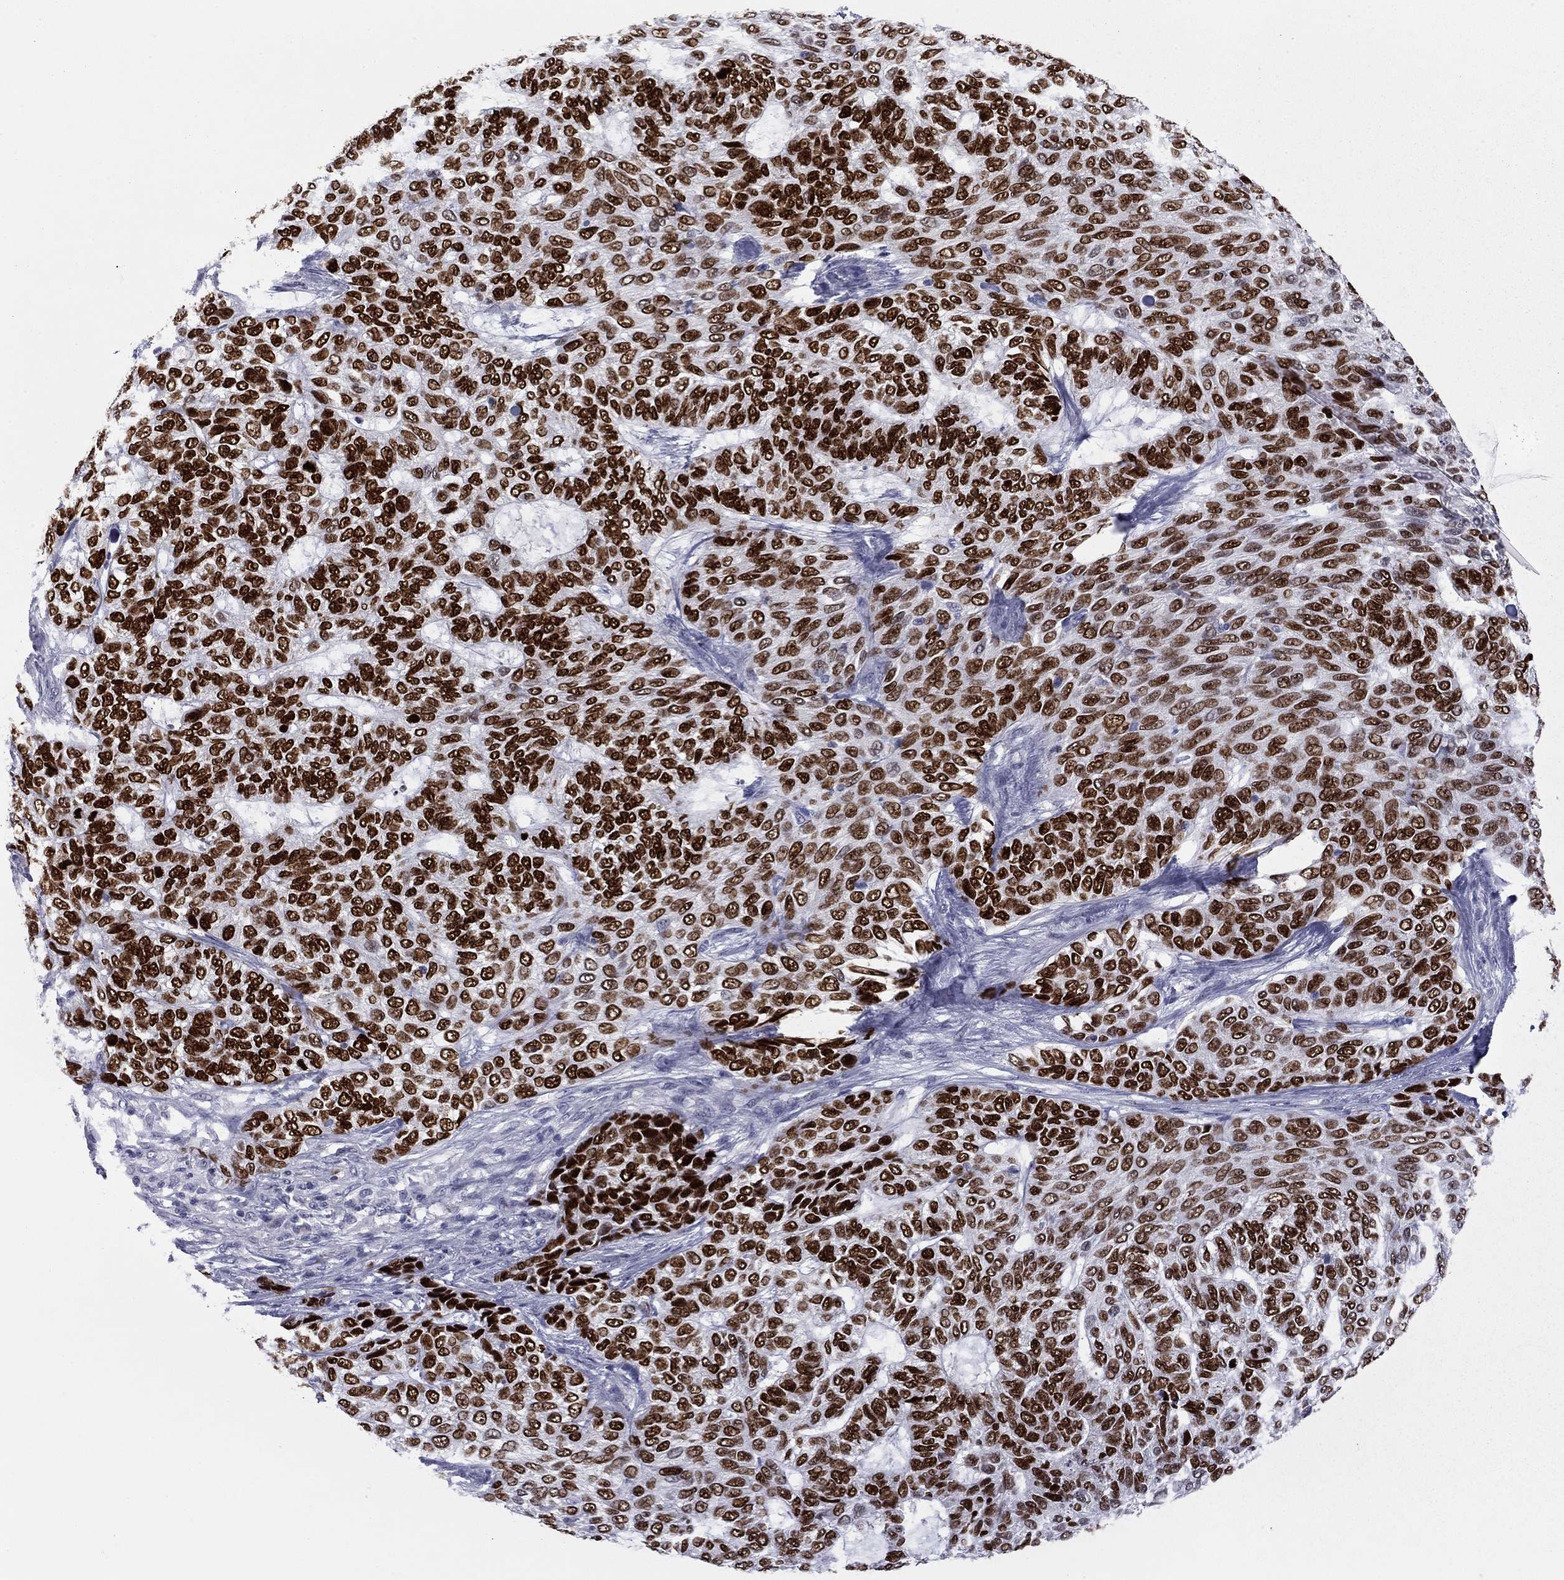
{"staining": {"intensity": "strong", "quantity": ">75%", "location": "nuclear"}, "tissue": "skin cancer", "cell_type": "Tumor cells", "image_type": "cancer", "snomed": [{"axis": "morphology", "description": "Basal cell carcinoma"}, {"axis": "topography", "description": "Skin"}], "caption": "Skin cancer stained with a protein marker reveals strong staining in tumor cells.", "gene": "TFAP2B", "patient": {"sex": "female", "age": 65}}